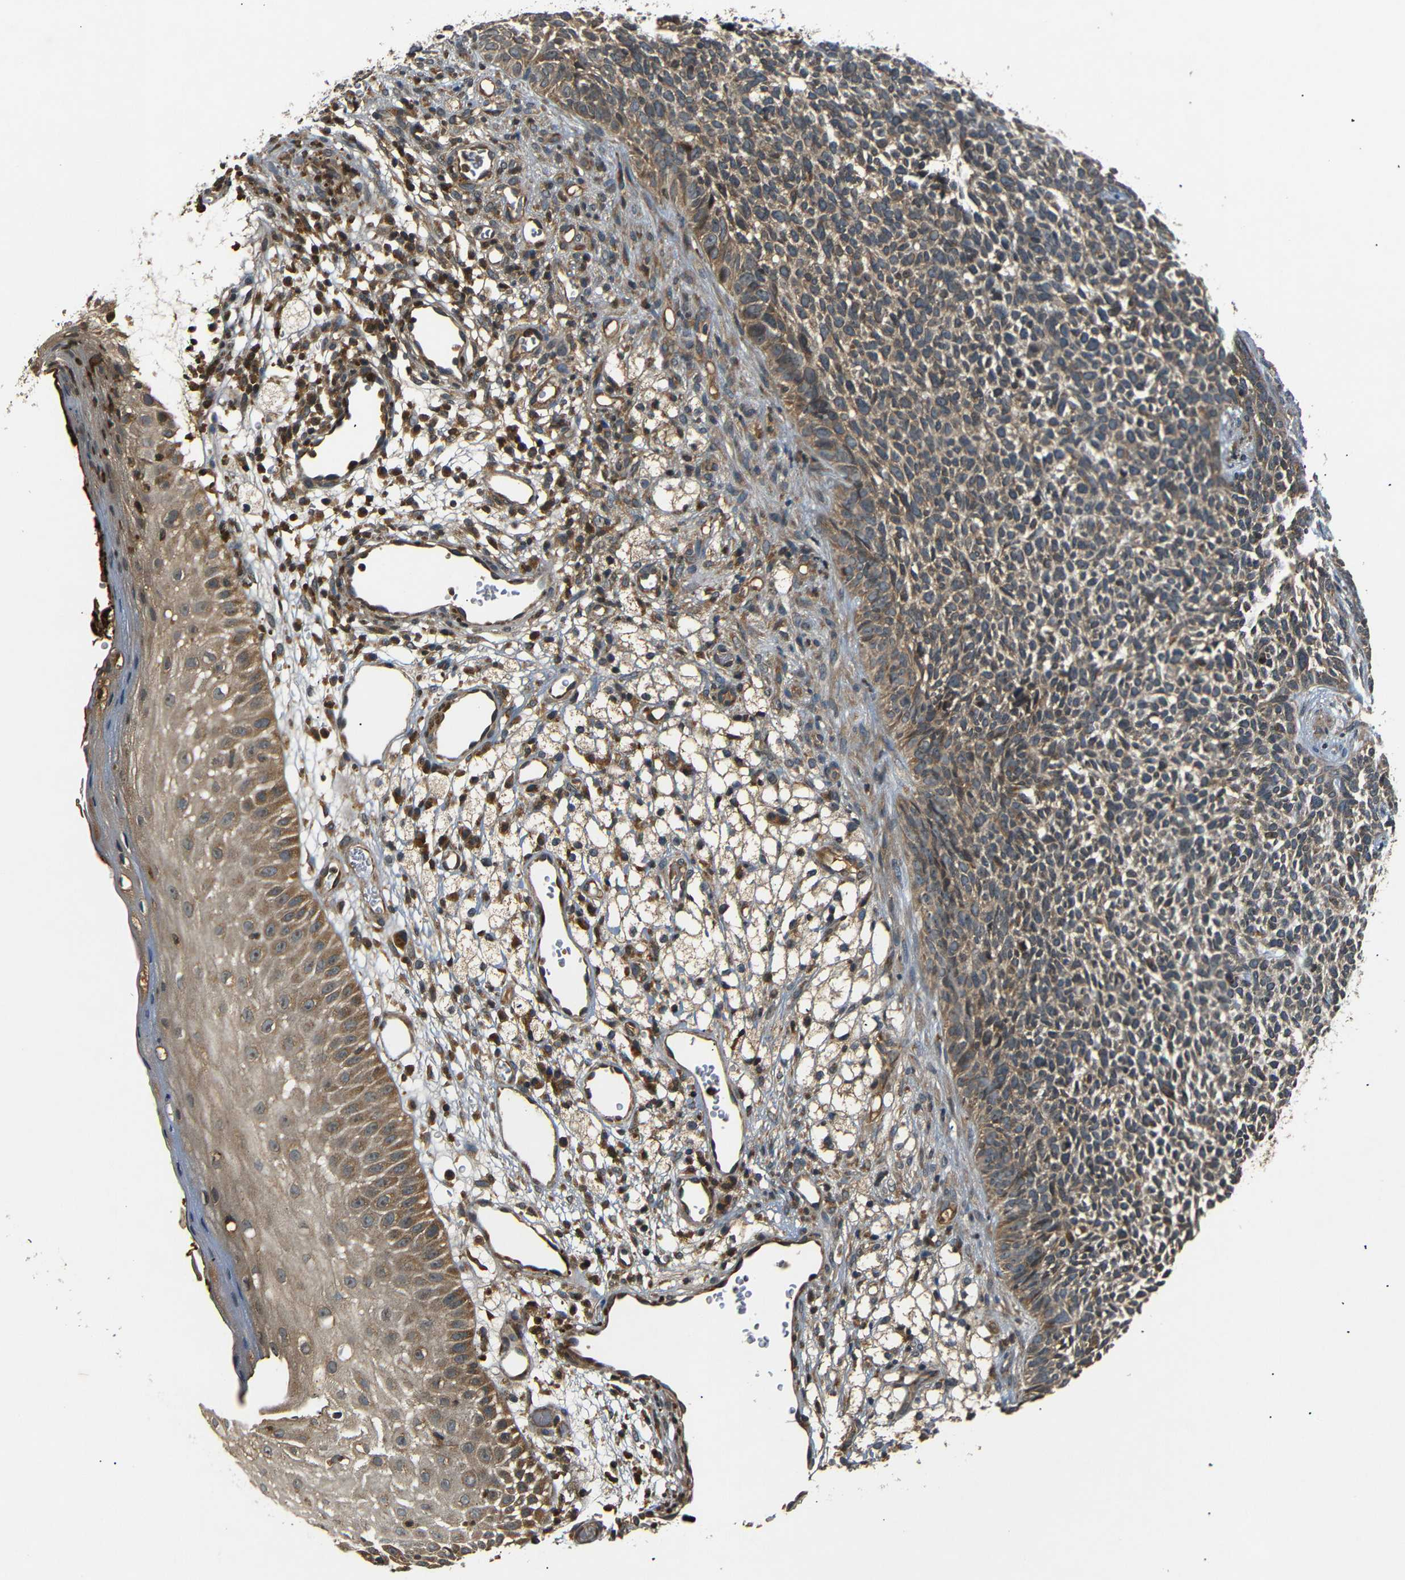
{"staining": {"intensity": "weak", "quantity": ">75%", "location": "cytoplasmic/membranous"}, "tissue": "skin cancer", "cell_type": "Tumor cells", "image_type": "cancer", "snomed": [{"axis": "morphology", "description": "Basal cell carcinoma"}, {"axis": "topography", "description": "Skin"}], "caption": "The image reveals immunohistochemical staining of skin basal cell carcinoma. There is weak cytoplasmic/membranous expression is identified in about >75% of tumor cells. (IHC, brightfield microscopy, high magnification).", "gene": "TANK", "patient": {"sex": "female", "age": 84}}